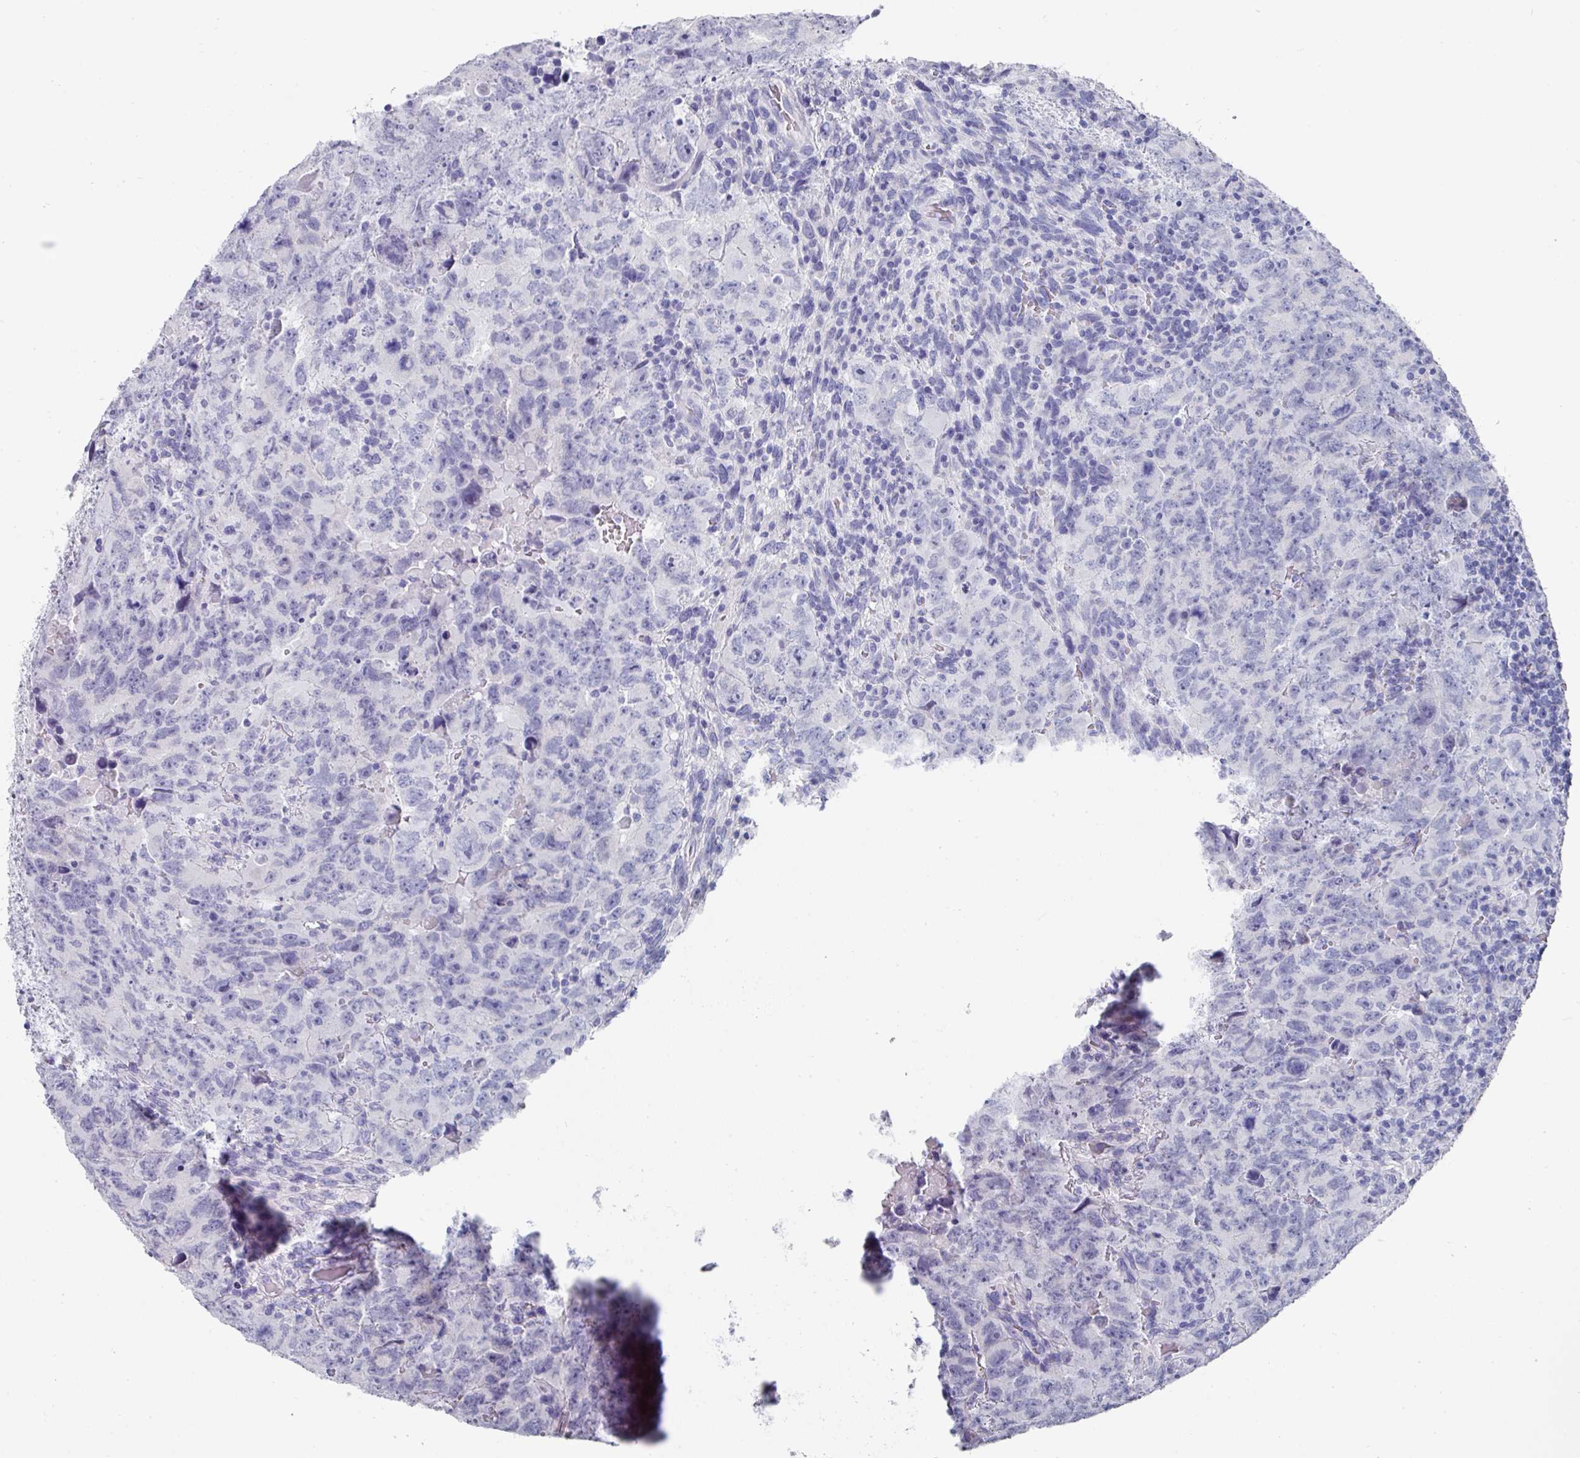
{"staining": {"intensity": "negative", "quantity": "none", "location": "none"}, "tissue": "testis cancer", "cell_type": "Tumor cells", "image_type": "cancer", "snomed": [{"axis": "morphology", "description": "Carcinoma, Embryonal, NOS"}, {"axis": "topography", "description": "Testis"}], "caption": "This is a image of immunohistochemistry (IHC) staining of testis cancer (embryonal carcinoma), which shows no staining in tumor cells.", "gene": "SETBP1", "patient": {"sex": "male", "age": 24}}